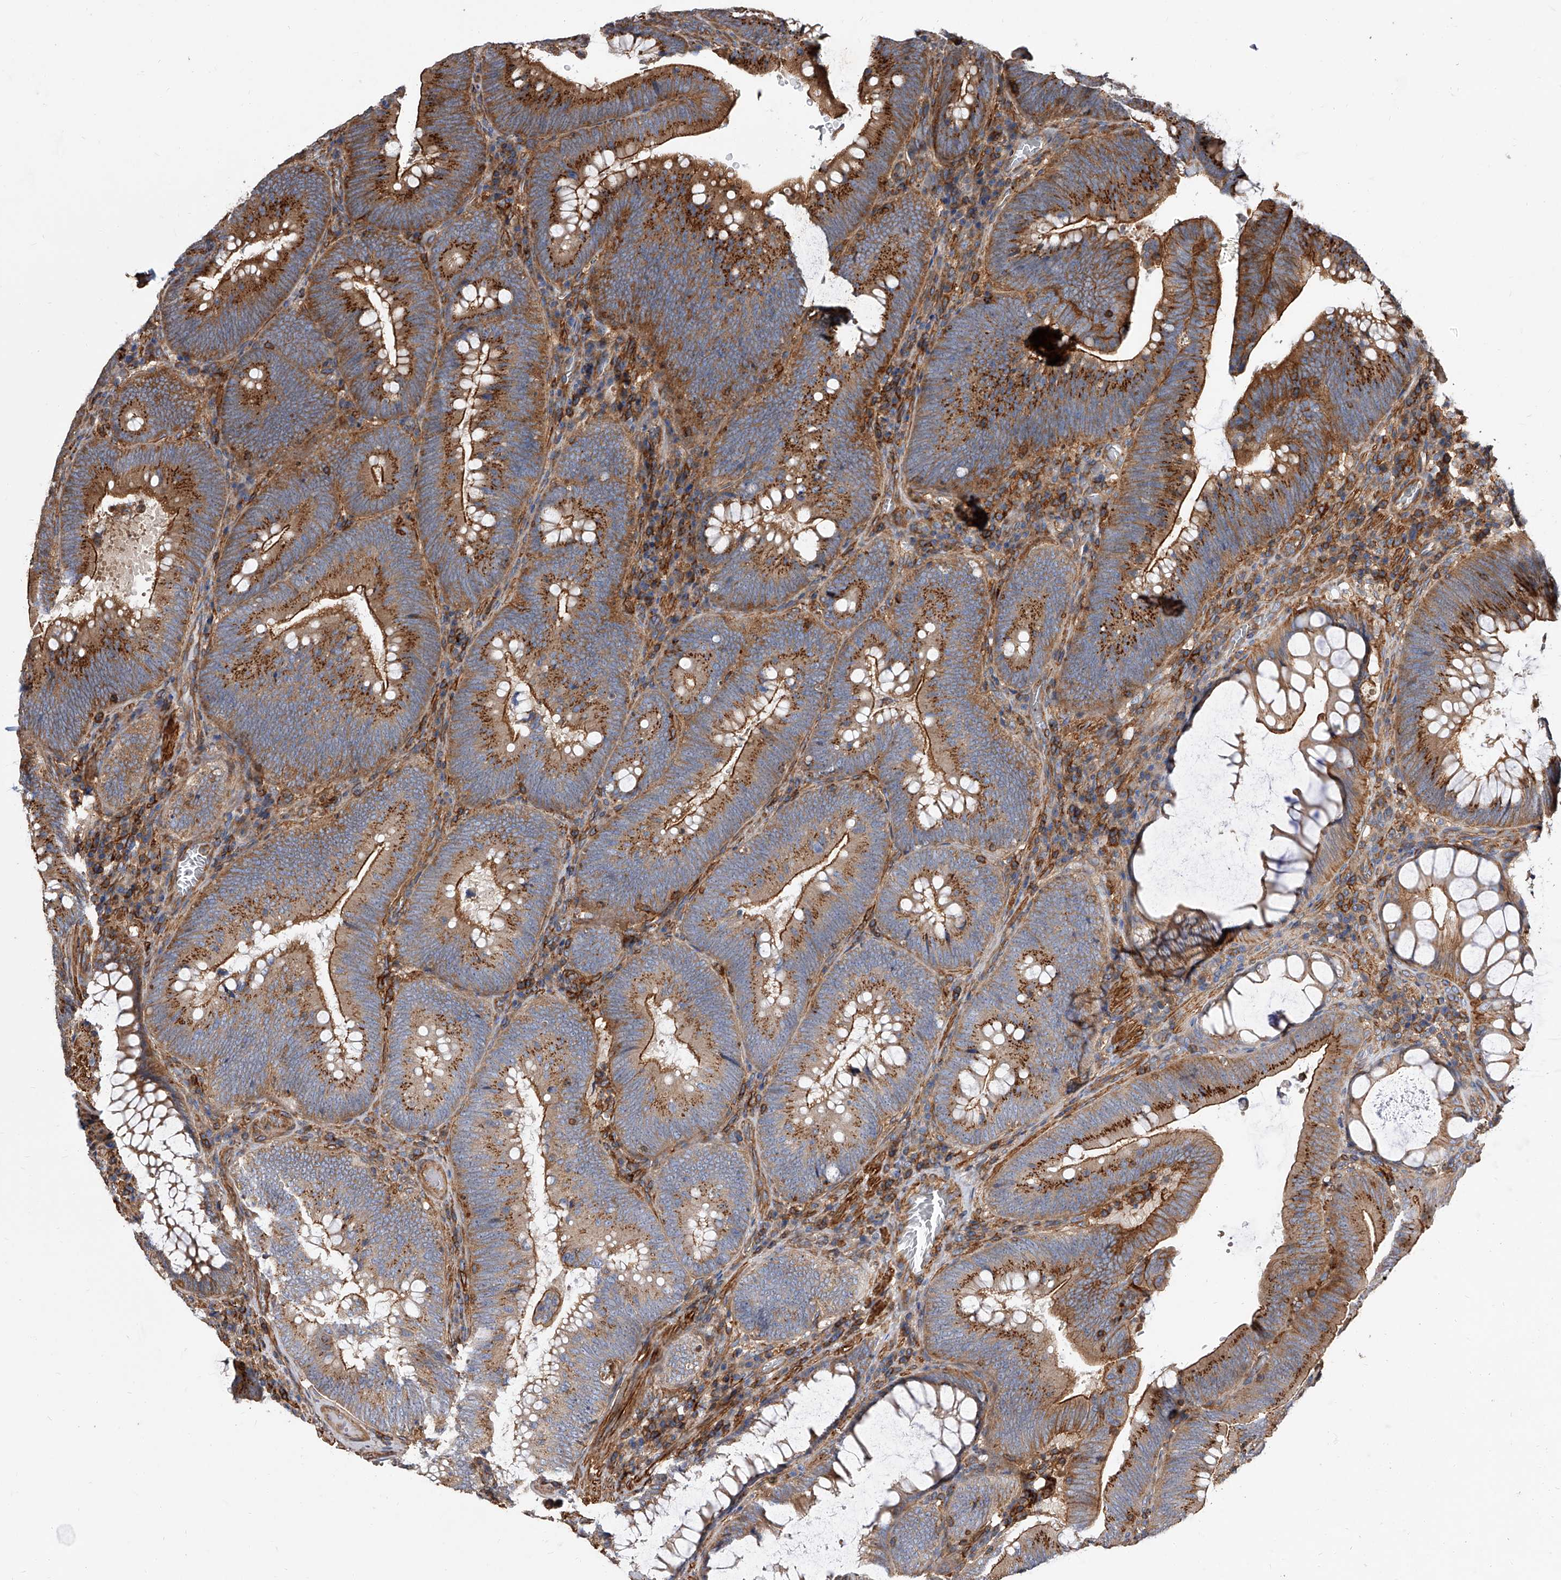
{"staining": {"intensity": "strong", "quantity": ">75%", "location": "cytoplasmic/membranous"}, "tissue": "colorectal cancer", "cell_type": "Tumor cells", "image_type": "cancer", "snomed": [{"axis": "morphology", "description": "Normal tissue, NOS"}, {"axis": "topography", "description": "Colon"}], "caption": "Immunohistochemical staining of human colorectal cancer reveals strong cytoplasmic/membranous protein expression in about >75% of tumor cells.", "gene": "PISD", "patient": {"sex": "female", "age": 82}}